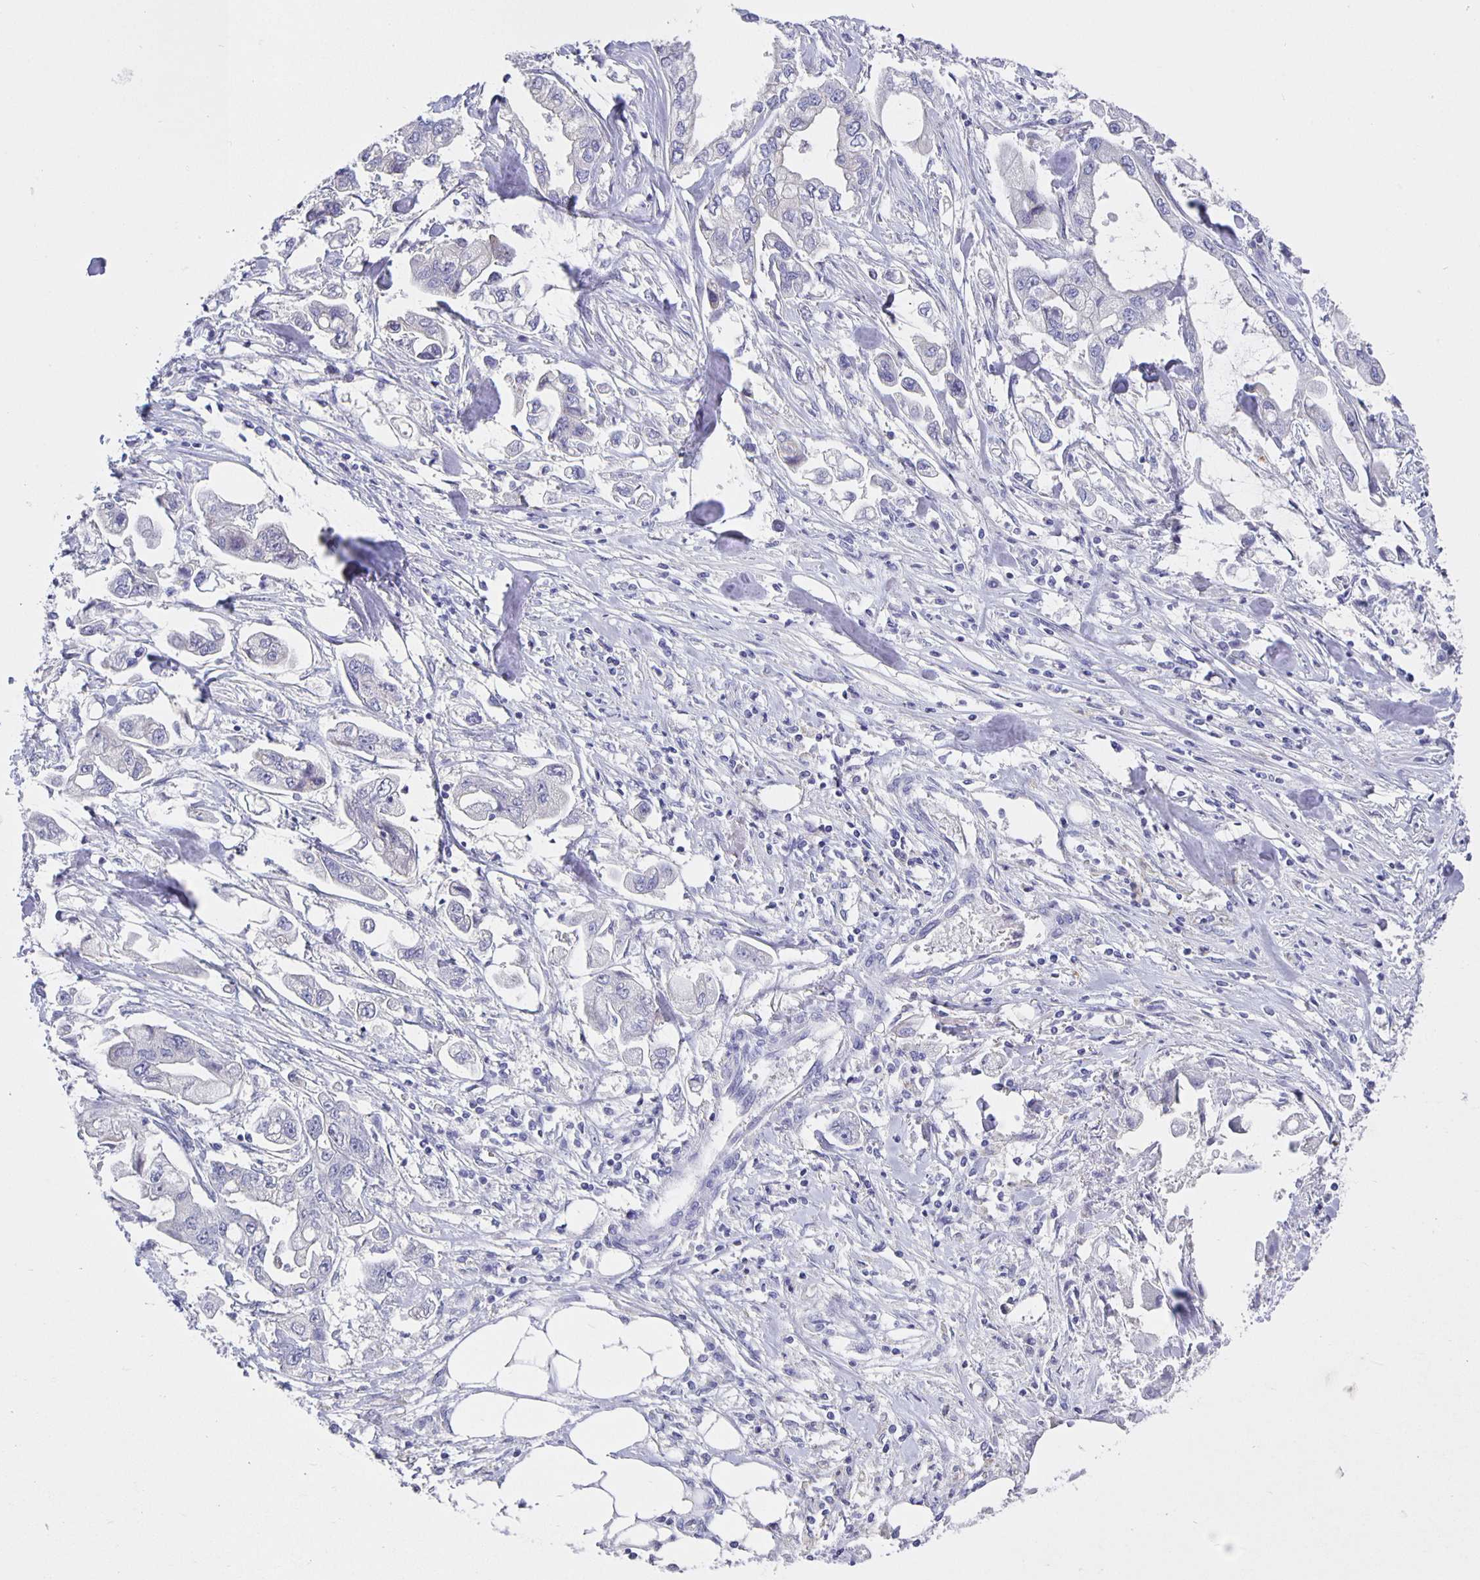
{"staining": {"intensity": "negative", "quantity": "none", "location": "none"}, "tissue": "stomach cancer", "cell_type": "Tumor cells", "image_type": "cancer", "snomed": [{"axis": "morphology", "description": "Adenocarcinoma, NOS"}, {"axis": "topography", "description": "Stomach"}], "caption": "There is no significant expression in tumor cells of stomach adenocarcinoma. (DAB immunohistochemistry (IHC) visualized using brightfield microscopy, high magnification).", "gene": "CFAP74", "patient": {"sex": "male", "age": 62}}